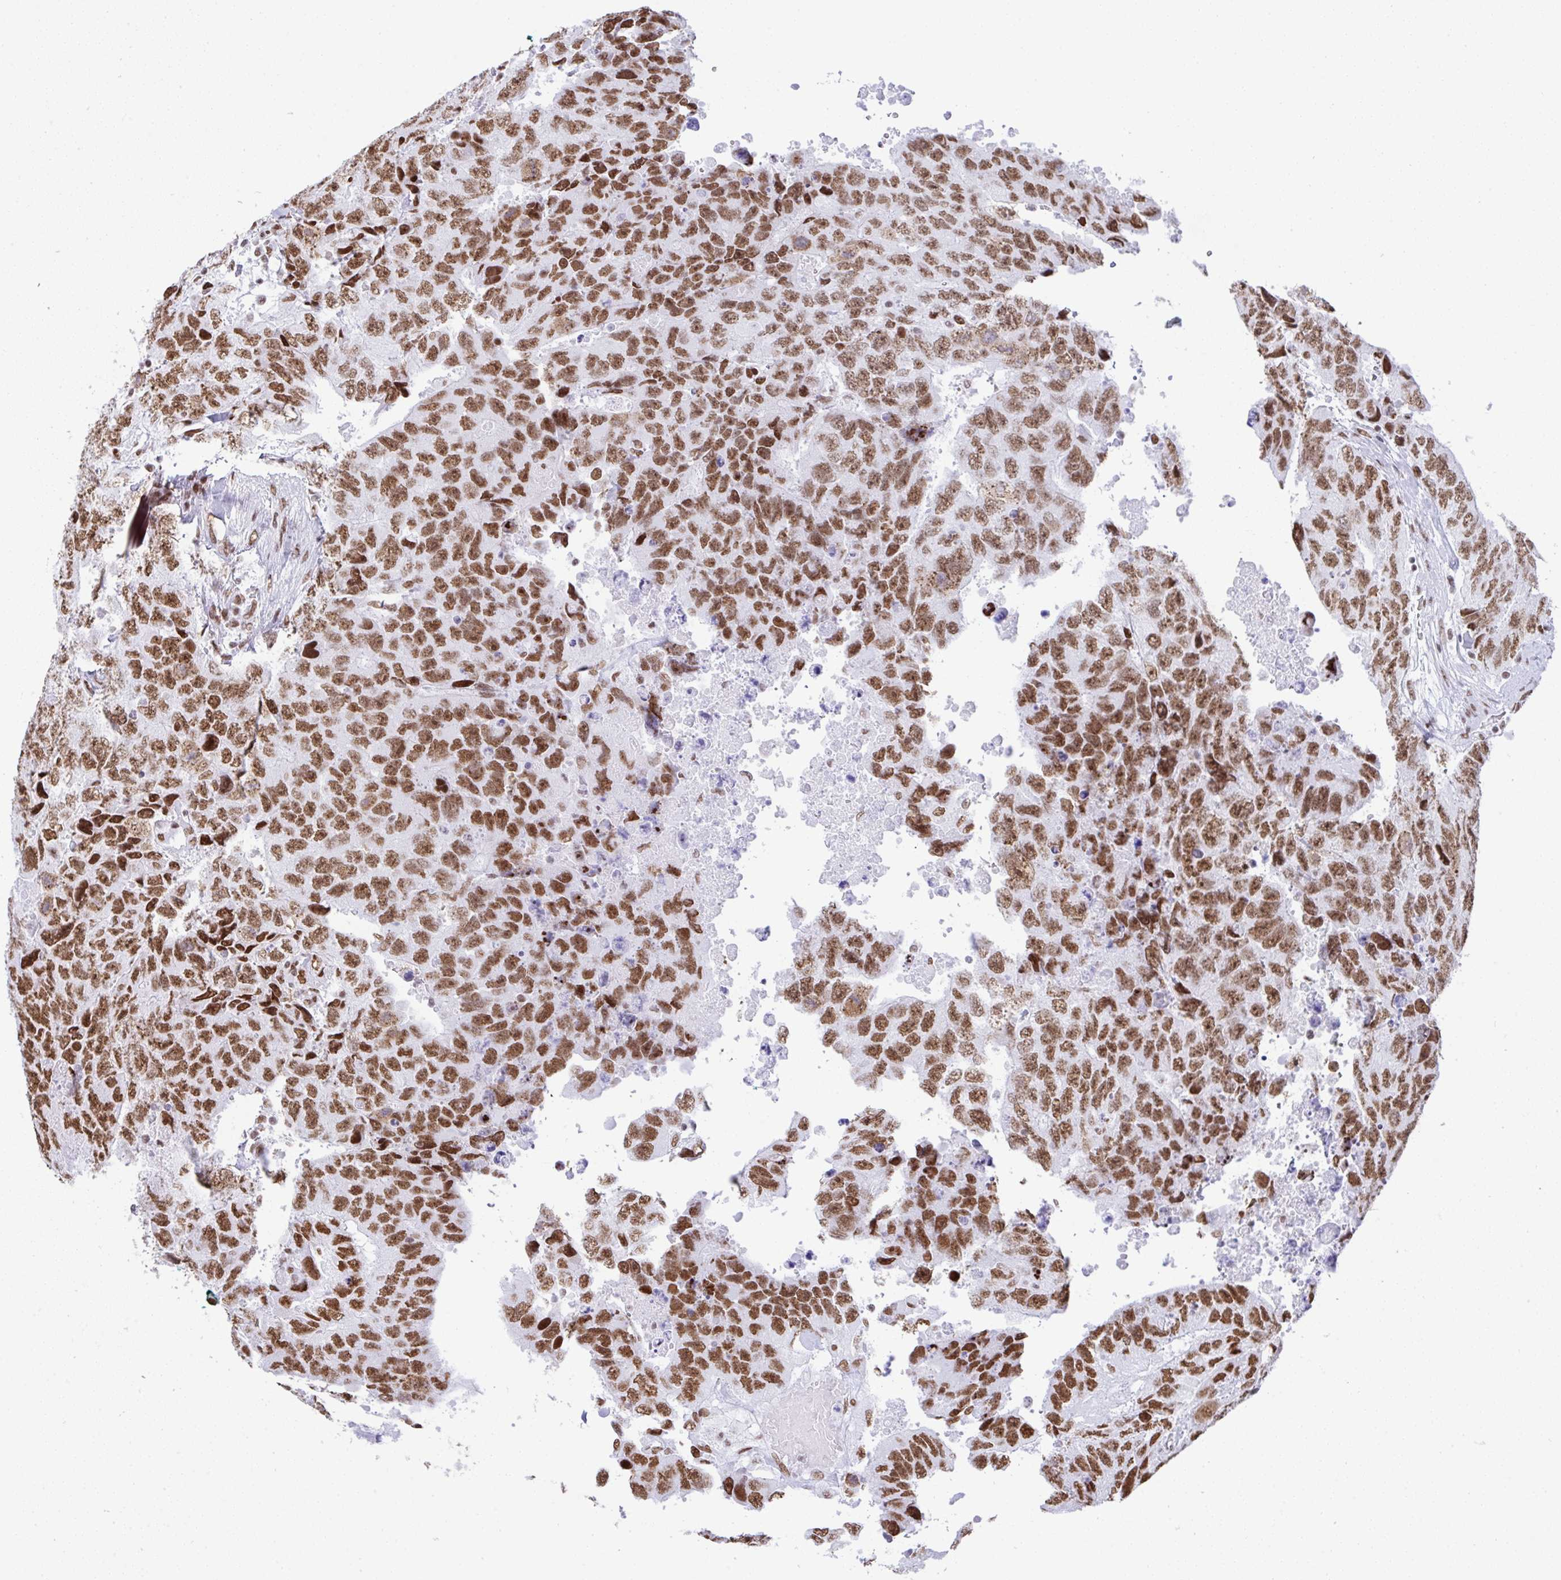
{"staining": {"intensity": "strong", "quantity": ">75%", "location": "nuclear"}, "tissue": "testis cancer", "cell_type": "Tumor cells", "image_type": "cancer", "snomed": [{"axis": "morphology", "description": "Carcinoma, Embryonal, NOS"}, {"axis": "topography", "description": "Testis"}], "caption": "IHC micrograph of neoplastic tissue: testis cancer stained using immunohistochemistry (IHC) demonstrates high levels of strong protein expression localized specifically in the nuclear of tumor cells, appearing as a nuclear brown color.", "gene": "DDX52", "patient": {"sex": "male", "age": 24}}